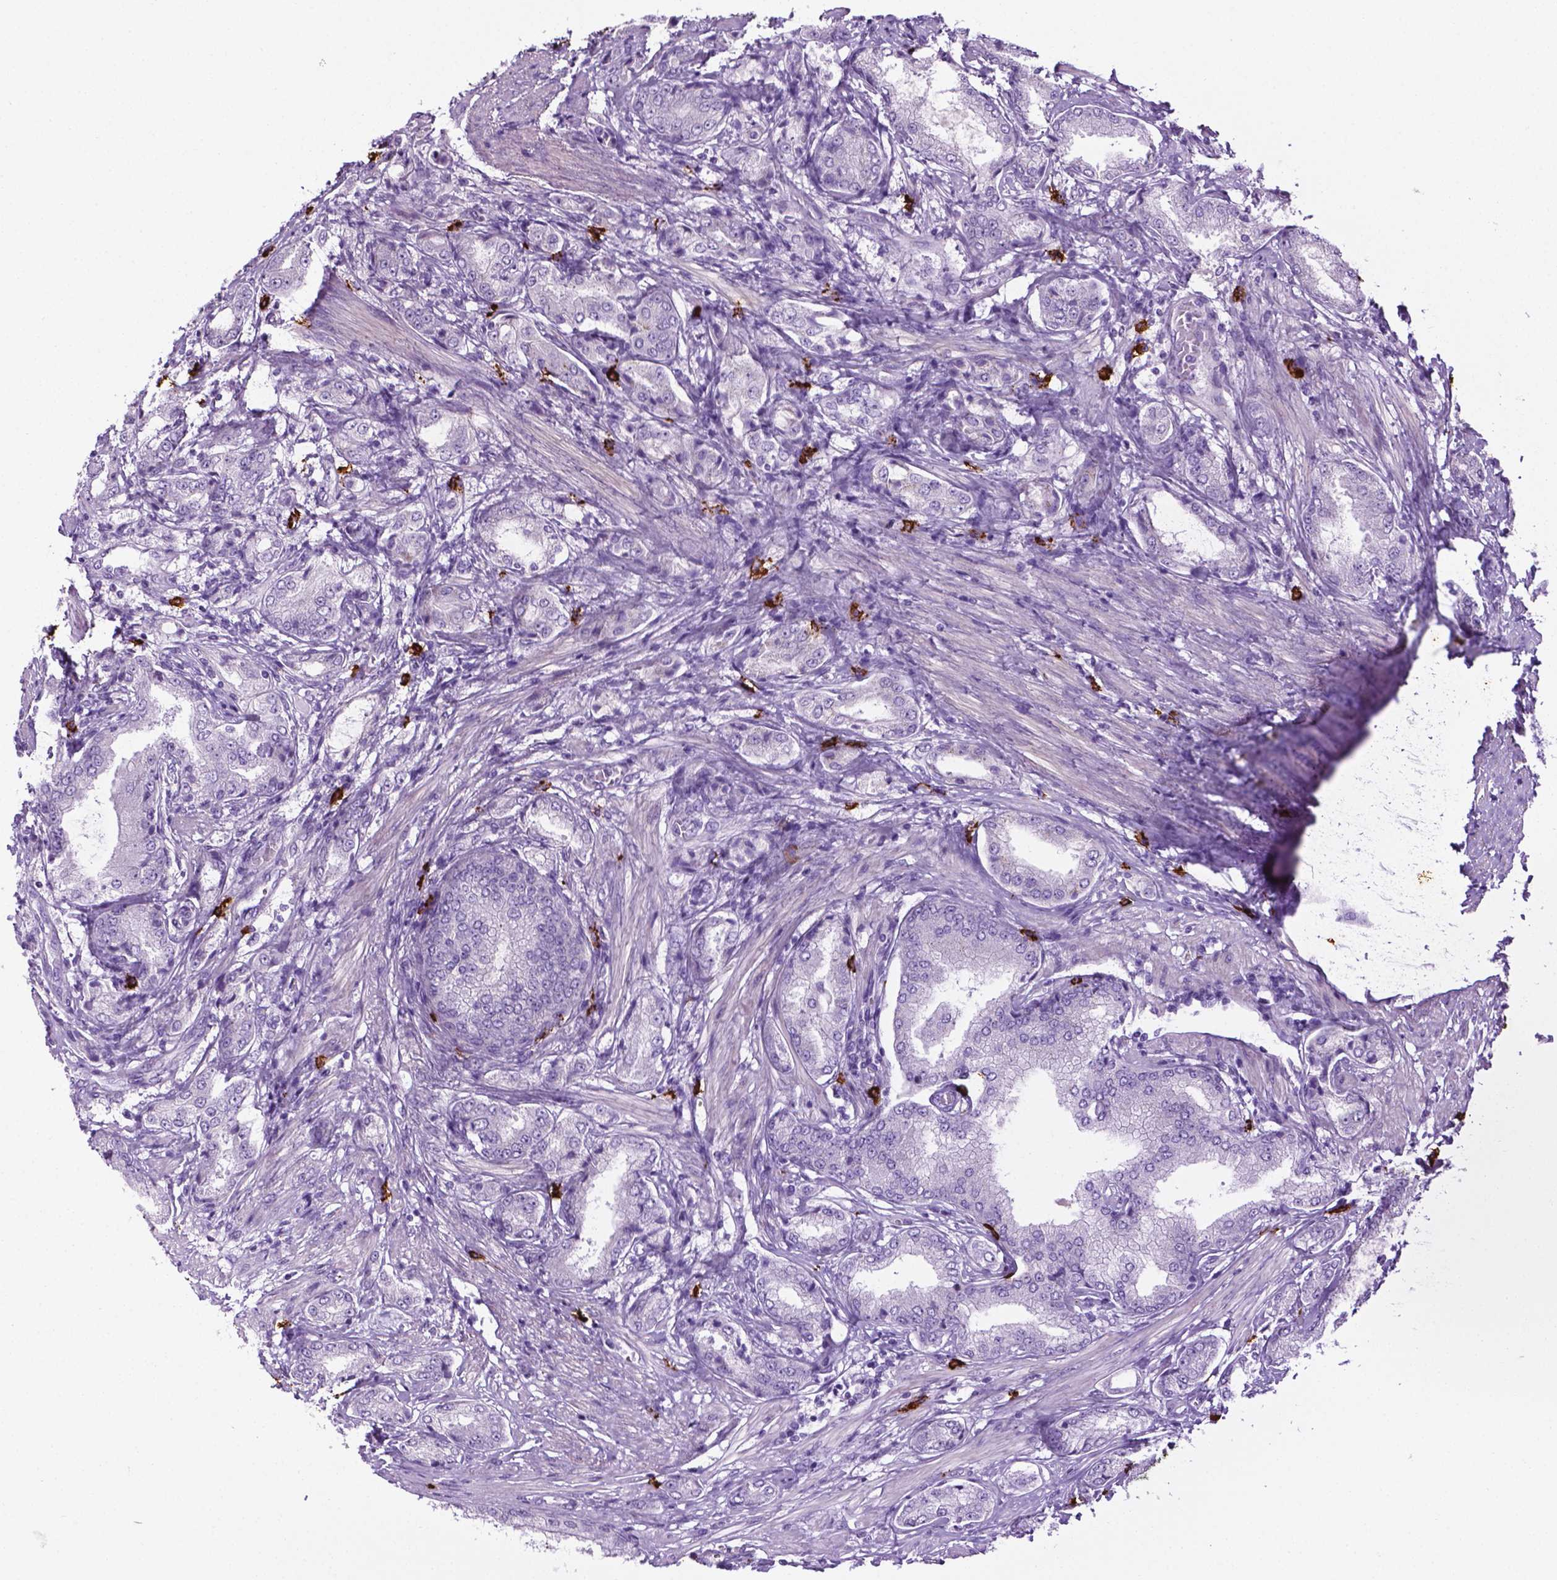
{"staining": {"intensity": "negative", "quantity": "none", "location": "none"}, "tissue": "prostate cancer", "cell_type": "Tumor cells", "image_type": "cancer", "snomed": [{"axis": "morphology", "description": "Adenocarcinoma, NOS"}, {"axis": "topography", "description": "Prostate"}], "caption": "High magnification brightfield microscopy of prostate cancer stained with DAB (brown) and counterstained with hematoxylin (blue): tumor cells show no significant staining.", "gene": "SPECC1L", "patient": {"sex": "male", "age": 63}}